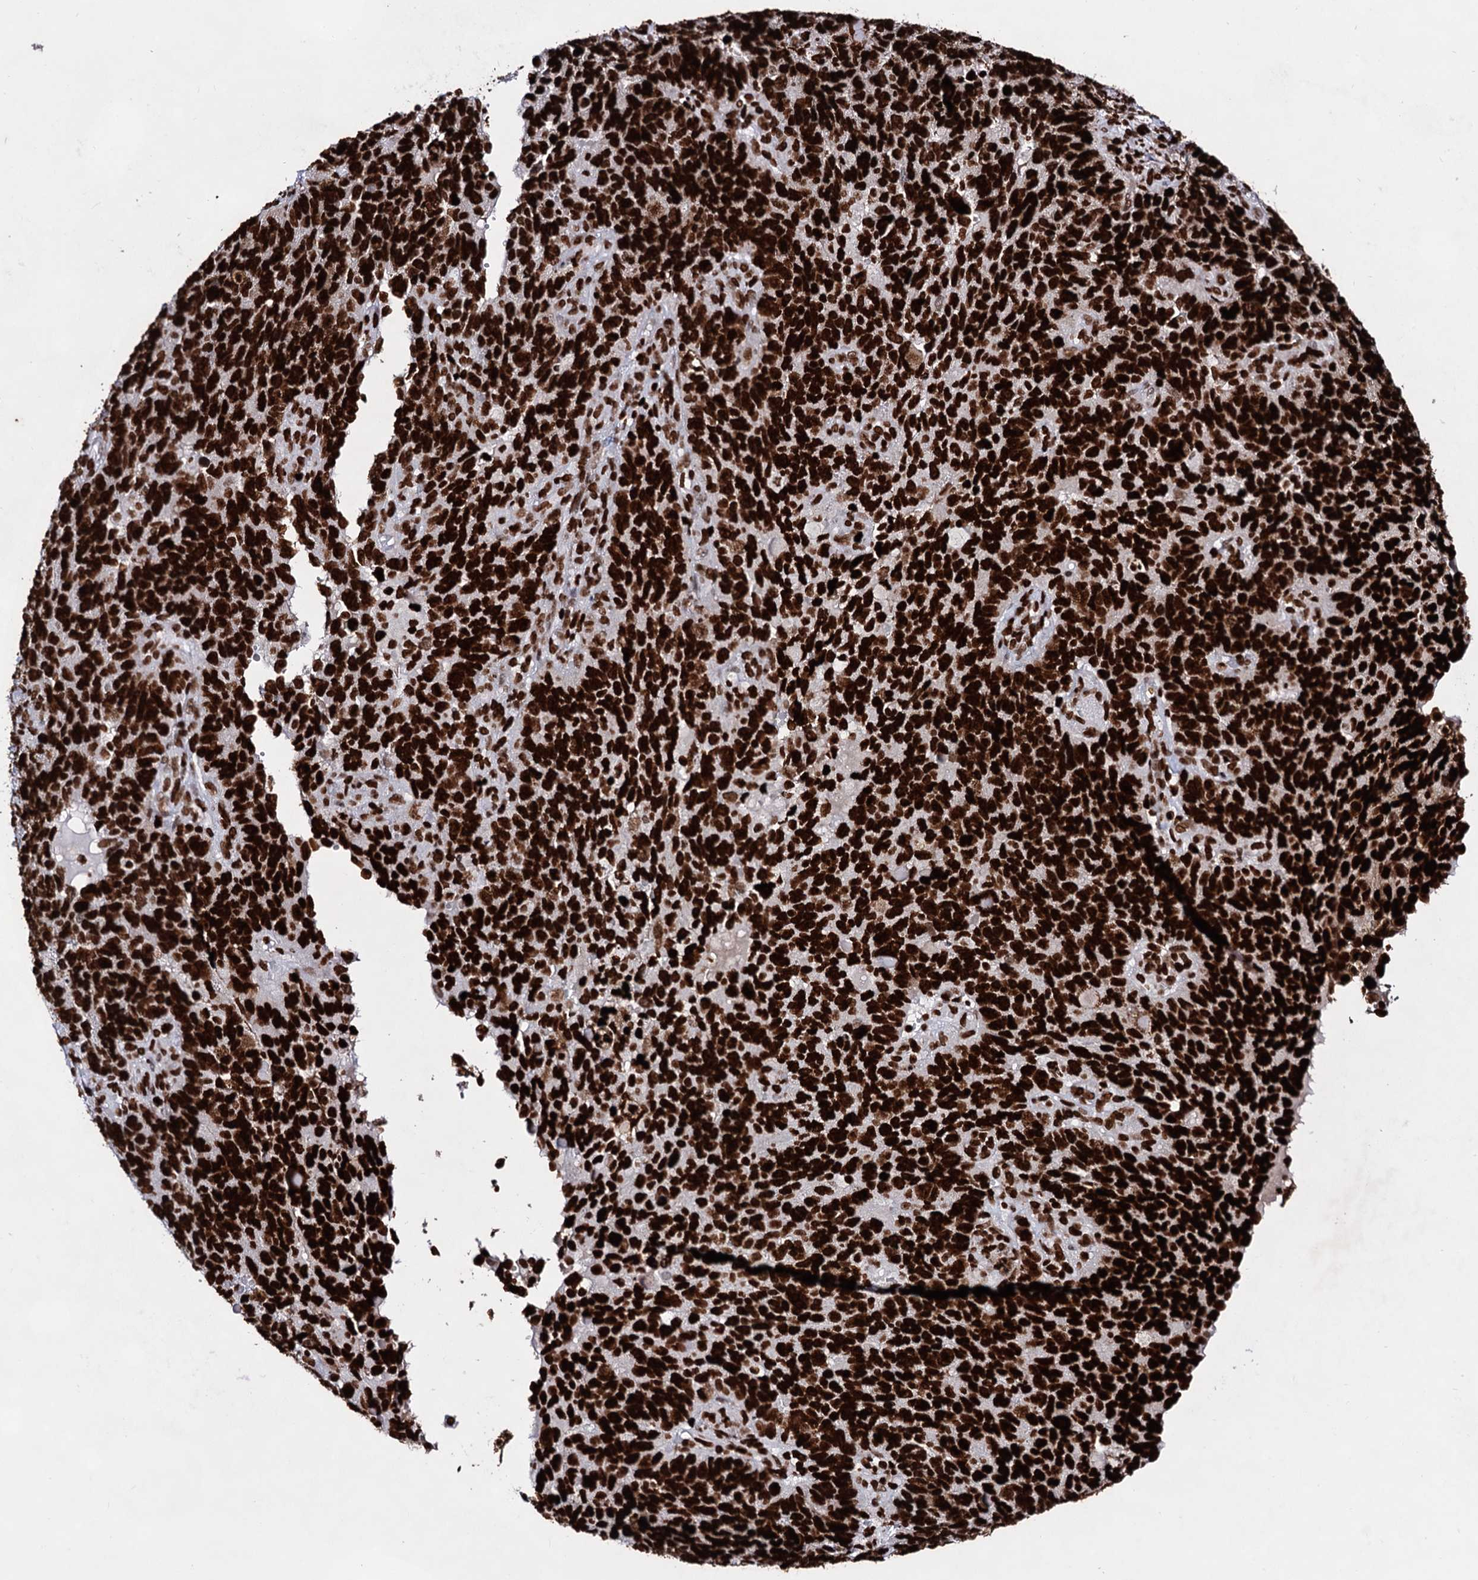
{"staining": {"intensity": "strong", "quantity": ">75%", "location": "nuclear"}, "tissue": "endometrial cancer", "cell_type": "Tumor cells", "image_type": "cancer", "snomed": [{"axis": "morphology", "description": "Adenocarcinoma, NOS"}, {"axis": "topography", "description": "Endometrium"}], "caption": "A micrograph showing strong nuclear staining in approximately >75% of tumor cells in endometrial adenocarcinoma, as visualized by brown immunohistochemical staining.", "gene": "HMGB2", "patient": {"sex": "female", "age": 66}}